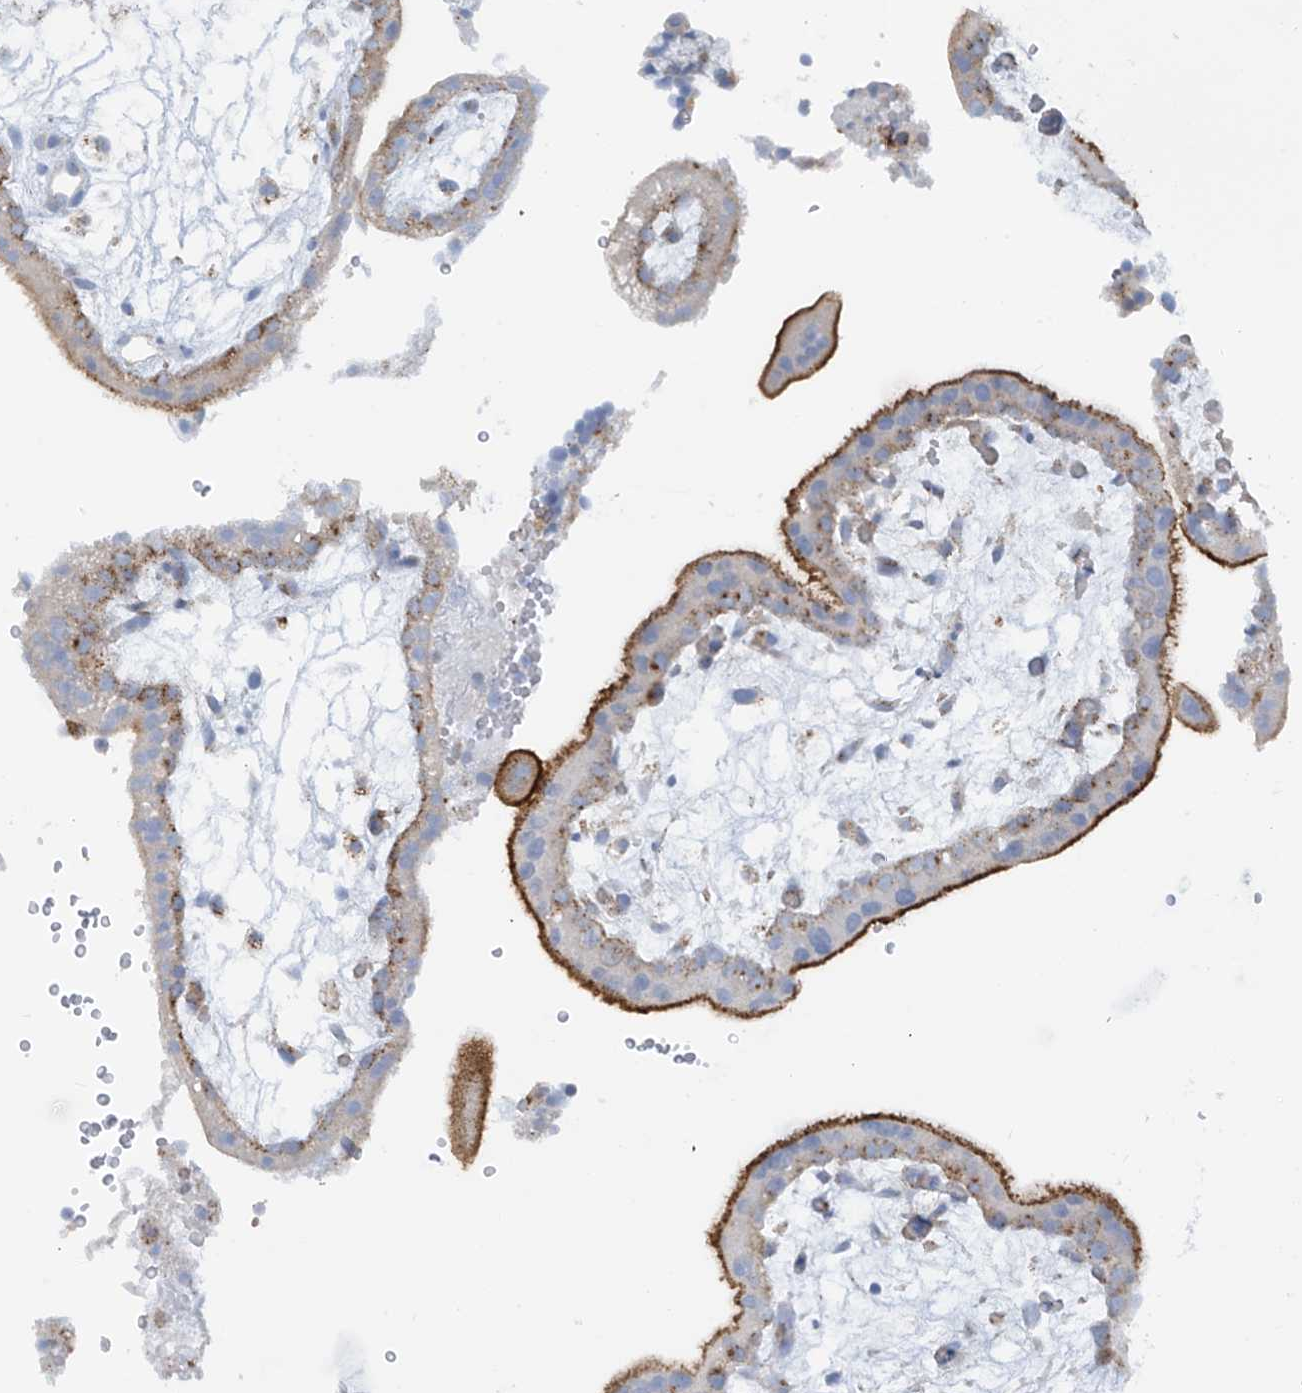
{"staining": {"intensity": "strong", "quantity": "25%-75%", "location": "cytoplasmic/membranous"}, "tissue": "placenta", "cell_type": "Trophoblastic cells", "image_type": "normal", "snomed": [{"axis": "morphology", "description": "Normal tissue, NOS"}, {"axis": "topography", "description": "Placenta"}], "caption": "Immunohistochemistry (IHC) of benign human placenta demonstrates high levels of strong cytoplasmic/membranous staining in approximately 25%-75% of trophoblastic cells. (DAB (3,3'-diaminobenzidine) IHC with brightfield microscopy, high magnification).", "gene": "SLC6A12", "patient": {"sex": "female", "age": 18}}